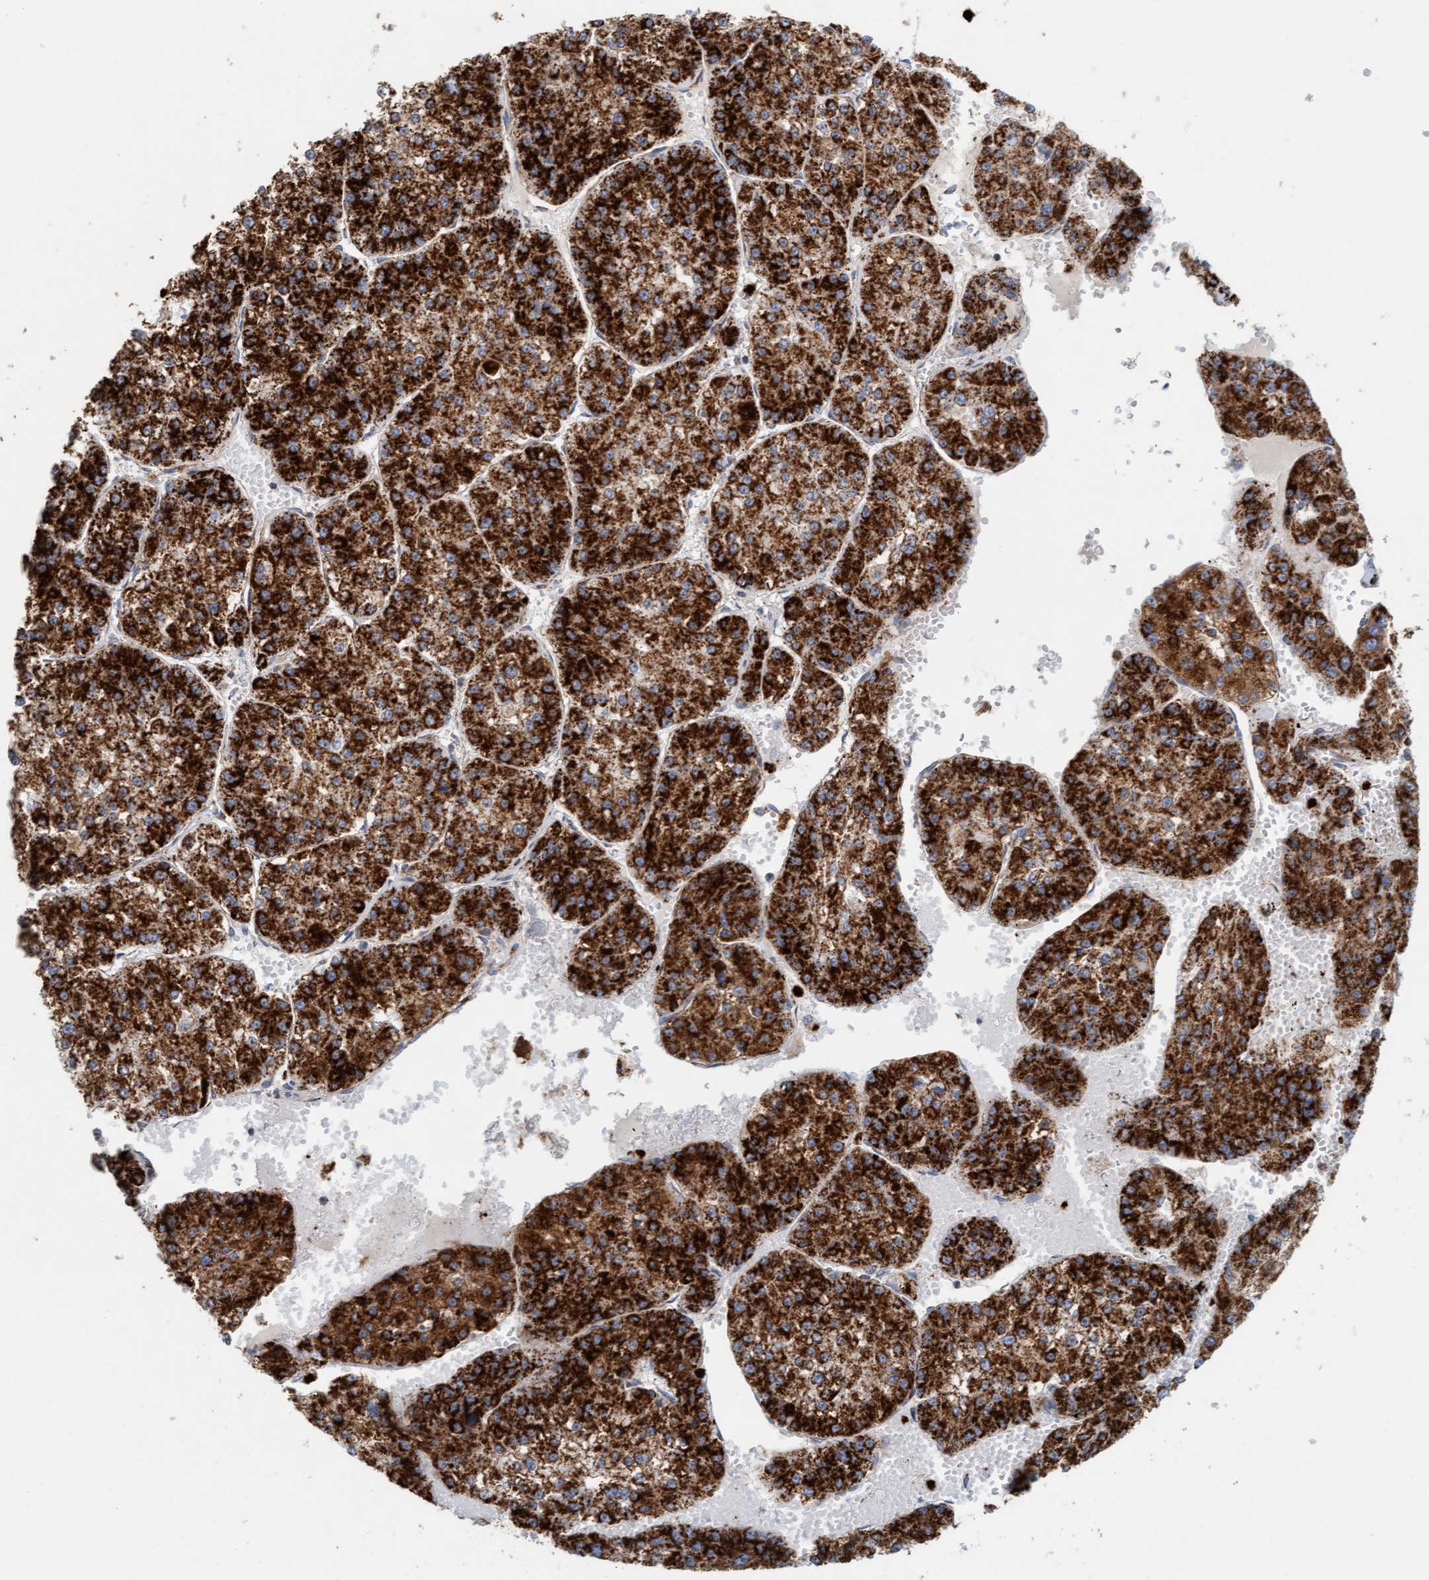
{"staining": {"intensity": "strong", "quantity": ">75%", "location": "cytoplasmic/membranous"}, "tissue": "liver cancer", "cell_type": "Tumor cells", "image_type": "cancer", "snomed": [{"axis": "morphology", "description": "Carcinoma, Hepatocellular, NOS"}, {"axis": "topography", "description": "Liver"}], "caption": "The histopathology image exhibits a brown stain indicating the presence of a protein in the cytoplasmic/membranous of tumor cells in liver hepatocellular carcinoma.", "gene": "B9D1", "patient": {"sex": "female", "age": 73}}